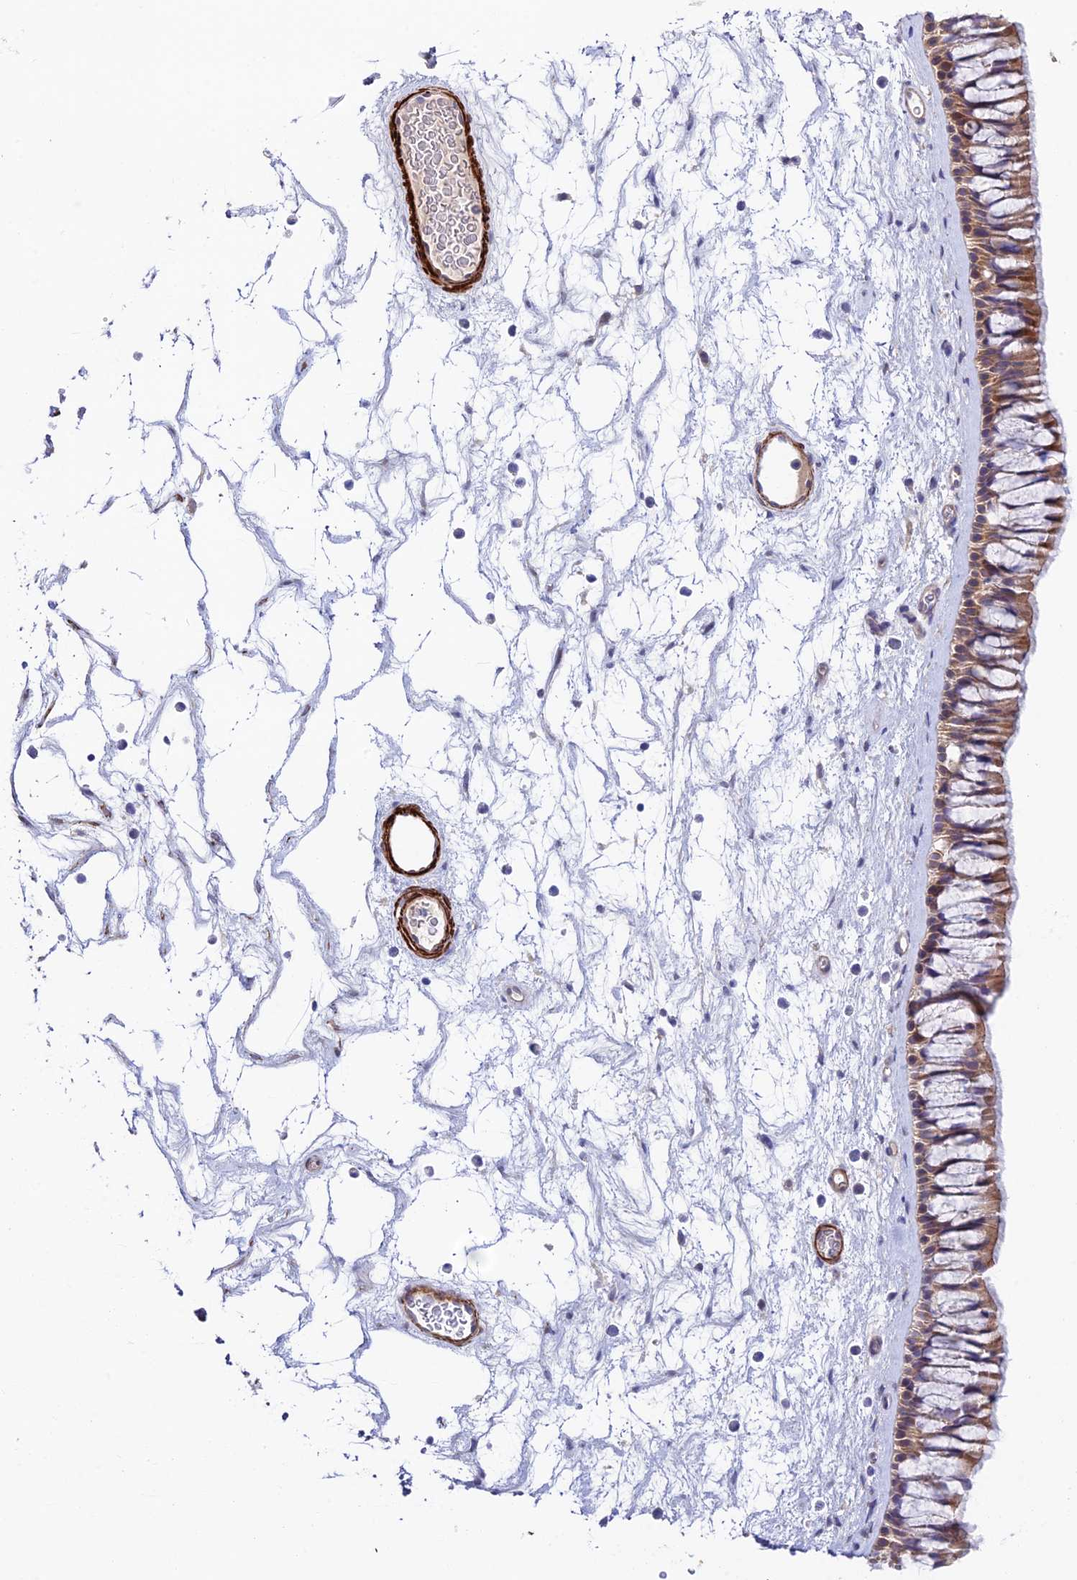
{"staining": {"intensity": "moderate", "quantity": ">75%", "location": "cytoplasmic/membranous"}, "tissue": "nasopharynx", "cell_type": "Respiratory epithelial cells", "image_type": "normal", "snomed": [{"axis": "morphology", "description": "Normal tissue, NOS"}, {"axis": "topography", "description": "Nasopharynx"}], "caption": "Protein expression analysis of benign human nasopharynx reveals moderate cytoplasmic/membranous positivity in approximately >75% of respiratory epithelial cells.", "gene": "ANKRD50", "patient": {"sex": "male", "age": 64}}